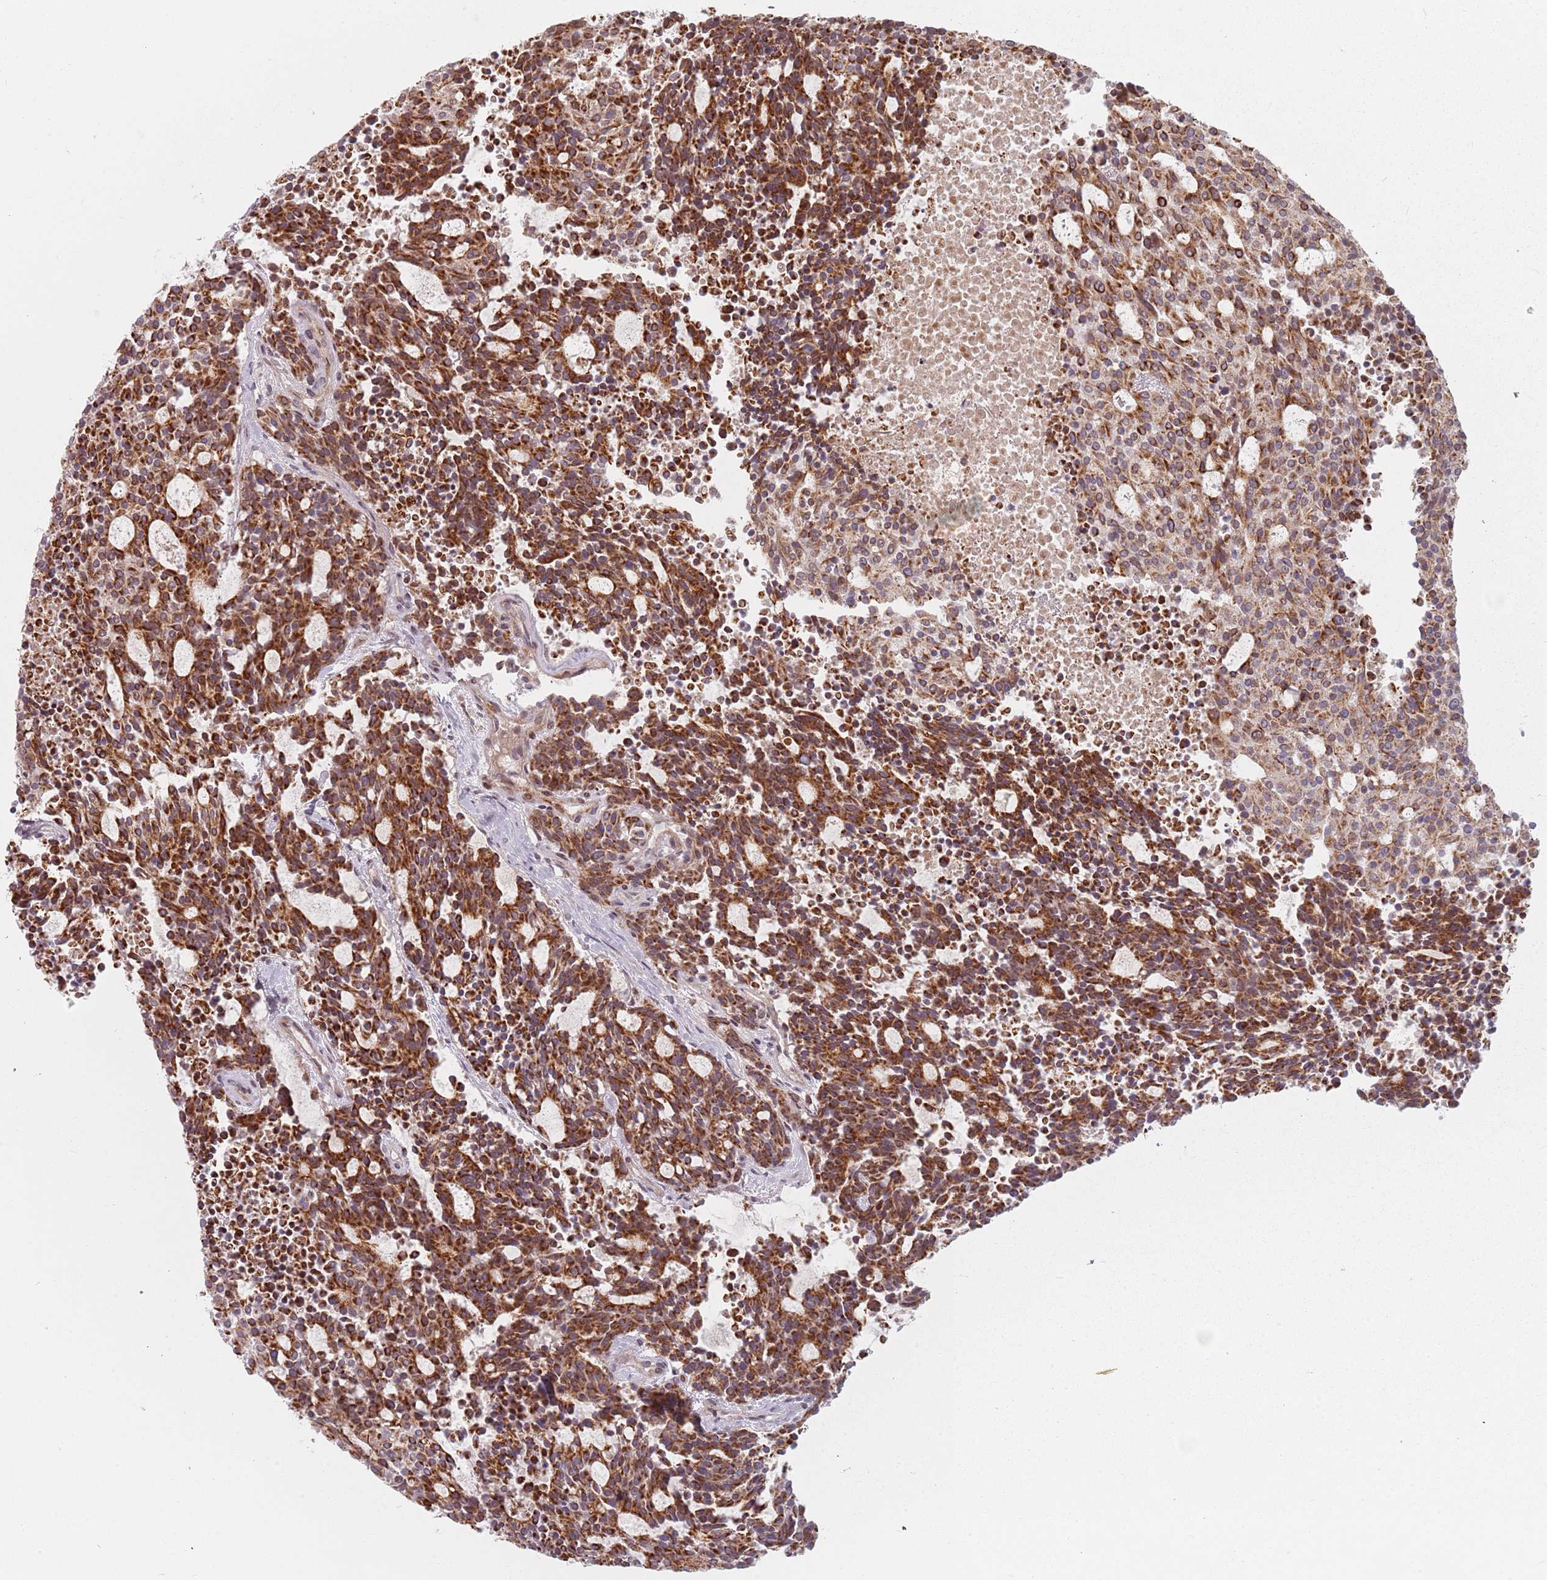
{"staining": {"intensity": "strong", "quantity": ">75%", "location": "cytoplasmic/membranous"}, "tissue": "carcinoid", "cell_type": "Tumor cells", "image_type": "cancer", "snomed": [{"axis": "morphology", "description": "Carcinoid, malignant, NOS"}, {"axis": "topography", "description": "Pancreas"}], "caption": "The immunohistochemical stain shows strong cytoplasmic/membranous expression in tumor cells of carcinoid (malignant) tissue. (Stains: DAB in brown, nuclei in blue, Microscopy: brightfield microscopy at high magnification).", "gene": "RPS6KA2", "patient": {"sex": "female", "age": 54}}